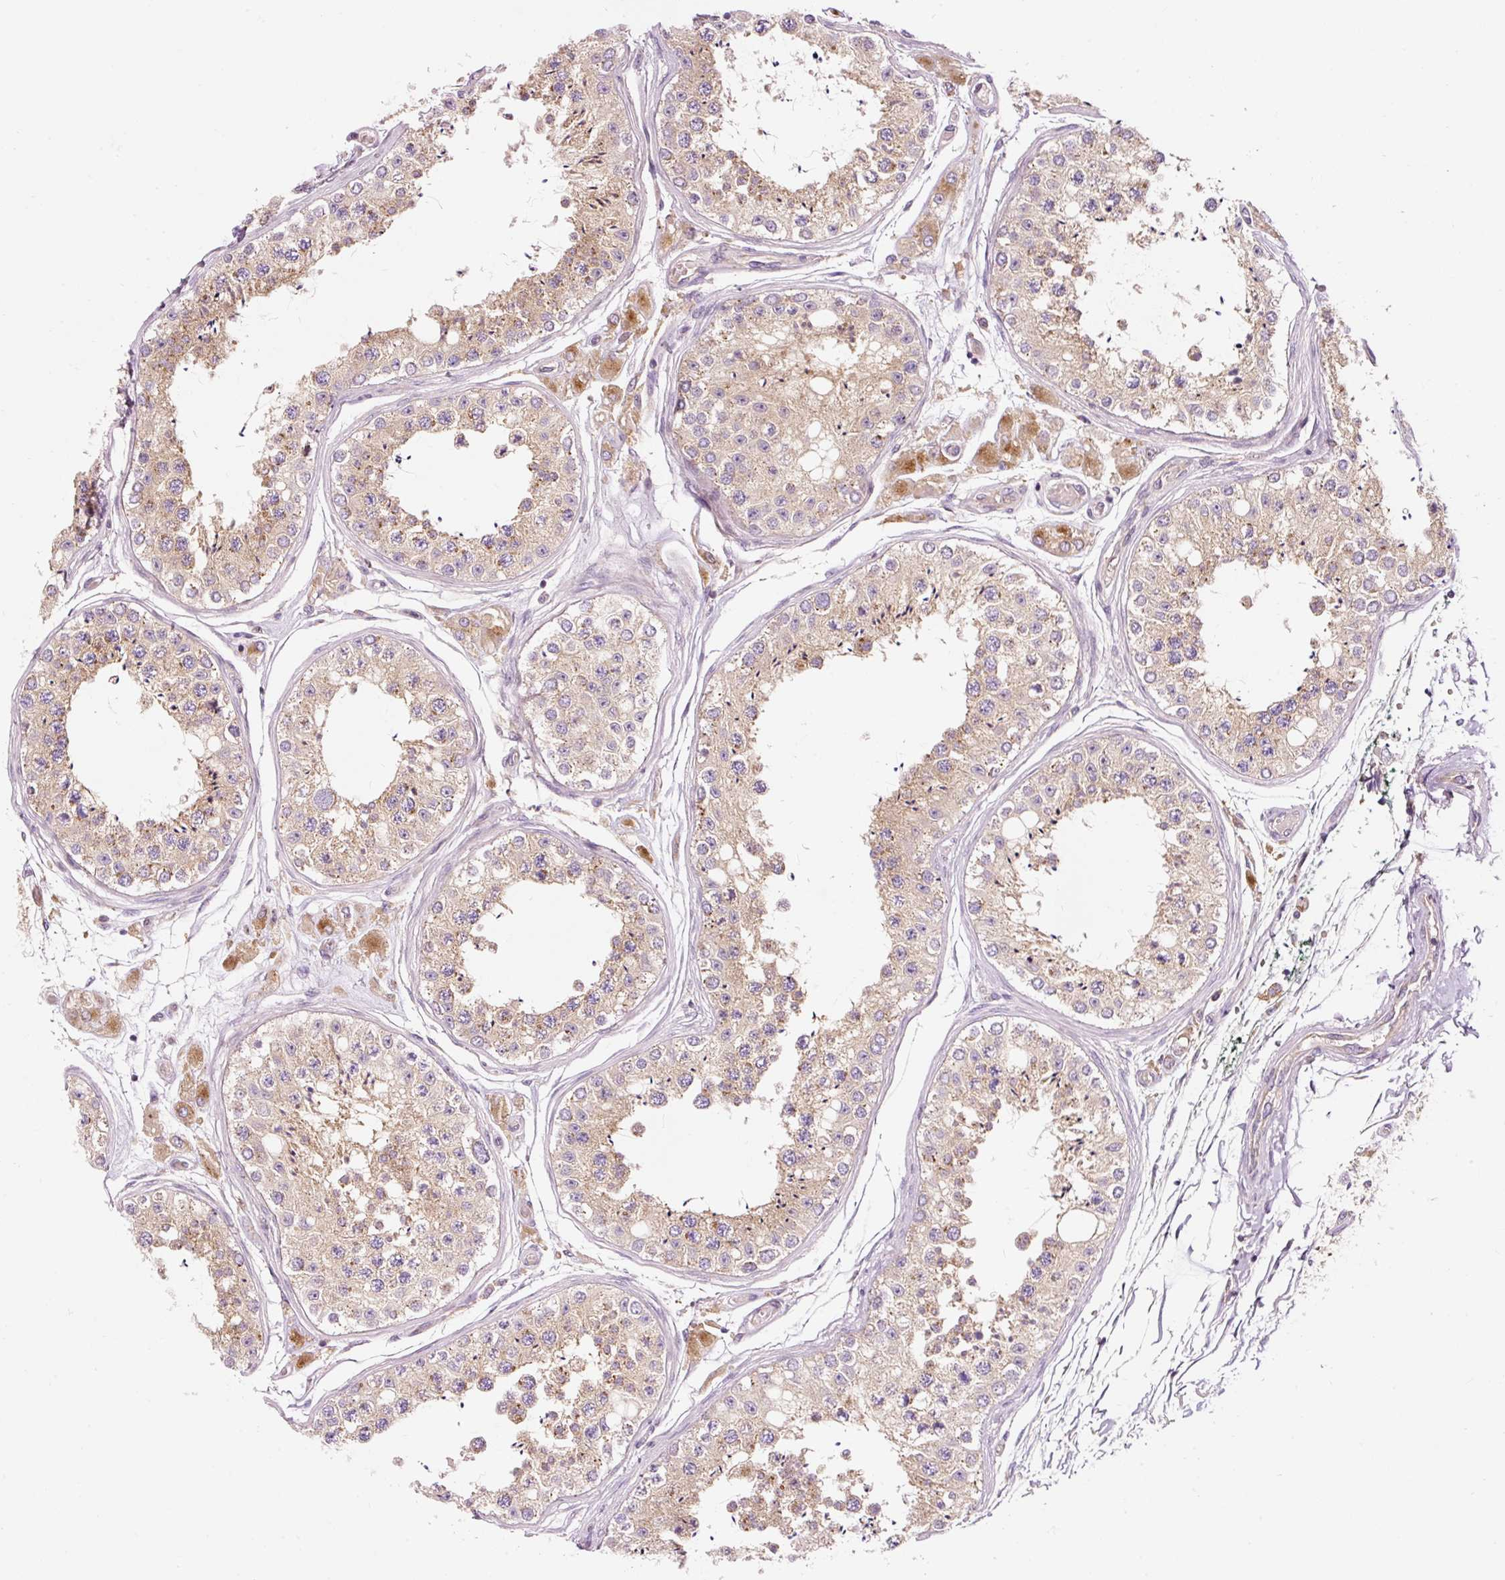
{"staining": {"intensity": "moderate", "quantity": ">75%", "location": "cytoplasmic/membranous"}, "tissue": "testis", "cell_type": "Cells in seminiferous ducts", "image_type": "normal", "snomed": [{"axis": "morphology", "description": "Normal tissue, NOS"}, {"axis": "topography", "description": "Testis"}], "caption": "Brown immunohistochemical staining in benign testis exhibits moderate cytoplasmic/membranous positivity in approximately >75% of cells in seminiferous ducts.", "gene": "NAPA", "patient": {"sex": "male", "age": 25}}